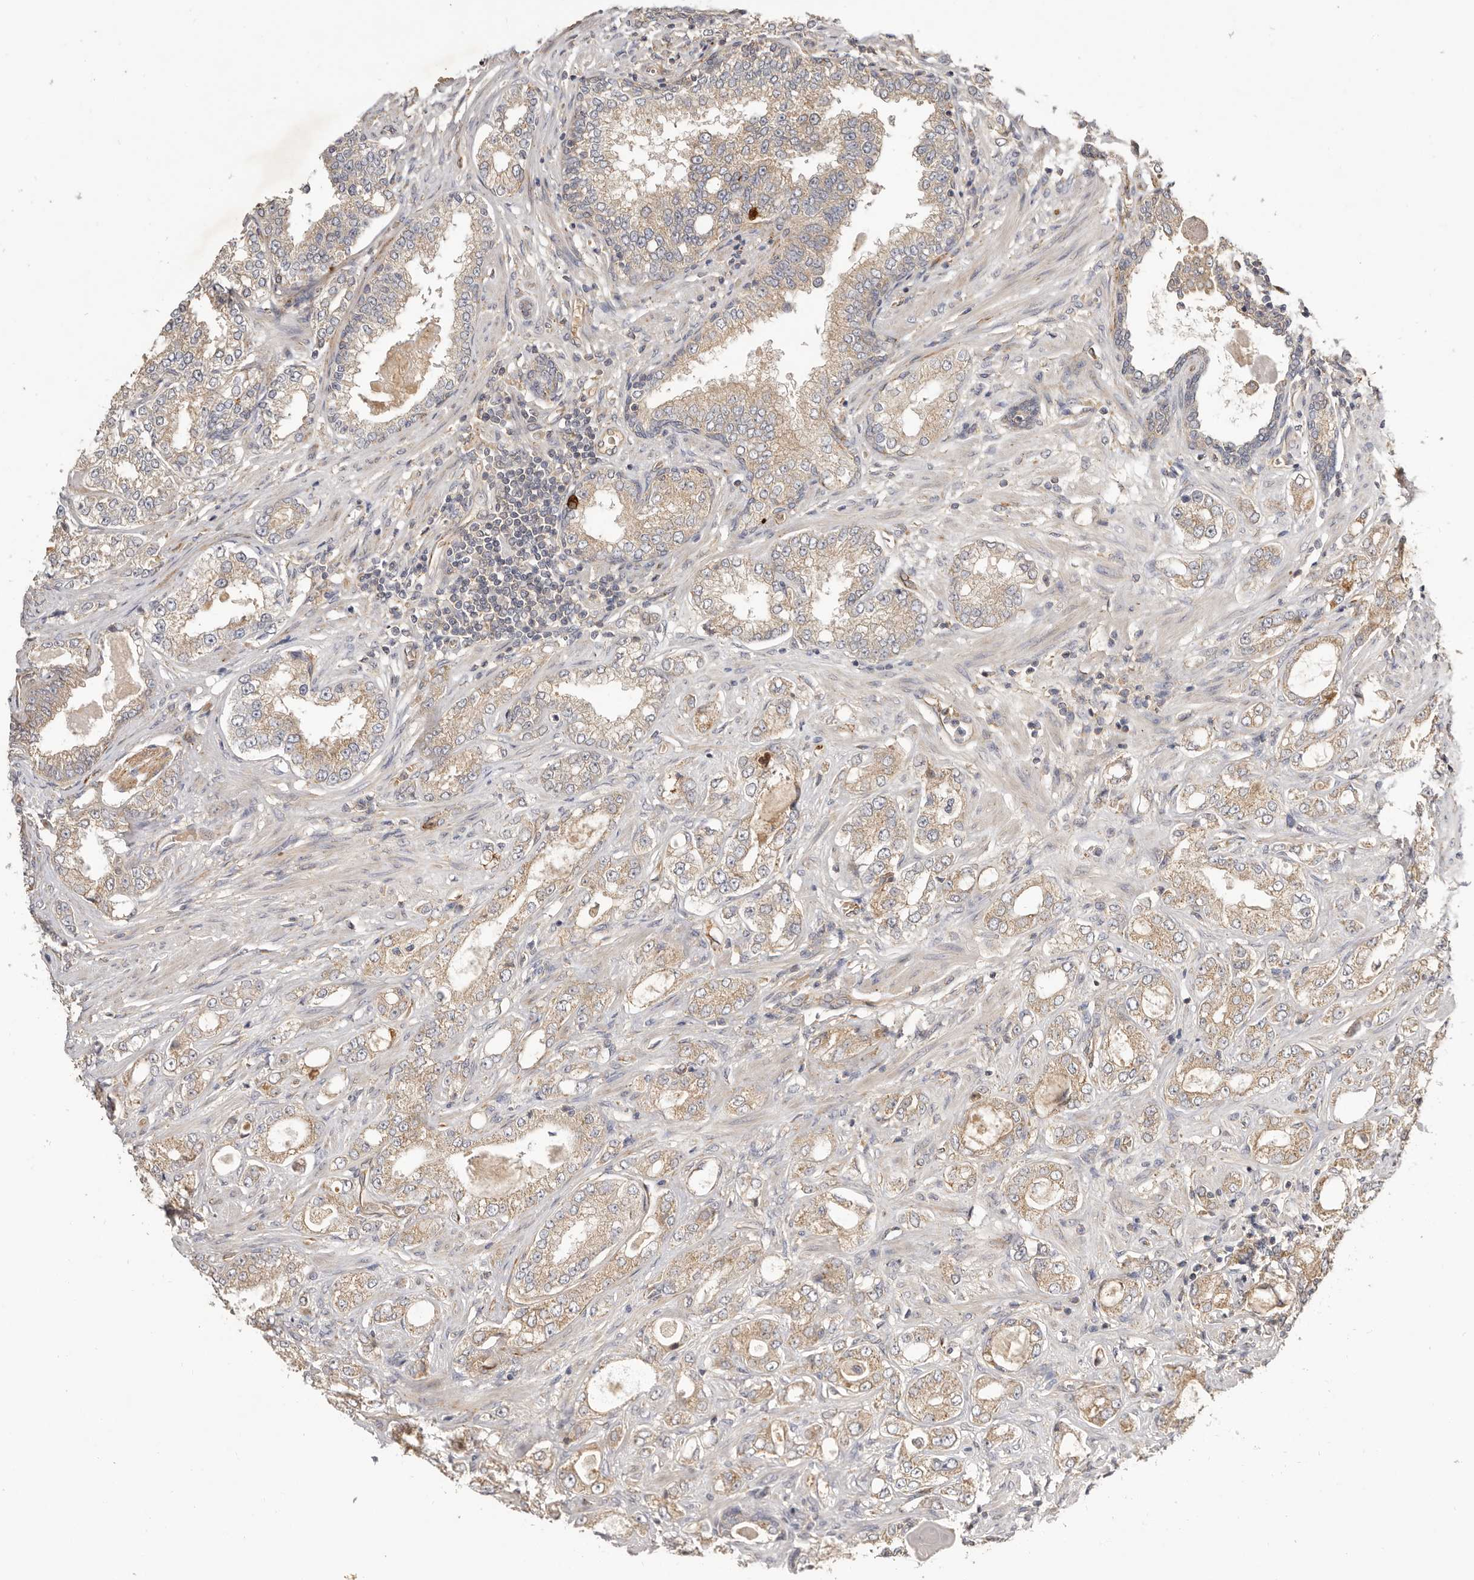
{"staining": {"intensity": "weak", "quantity": ">75%", "location": "cytoplasmic/membranous"}, "tissue": "prostate cancer", "cell_type": "Tumor cells", "image_type": "cancer", "snomed": [{"axis": "morphology", "description": "Normal tissue, NOS"}, {"axis": "morphology", "description": "Adenocarcinoma, High grade"}, {"axis": "topography", "description": "Prostate"}], "caption": "An image showing weak cytoplasmic/membranous expression in approximately >75% of tumor cells in prostate cancer, as visualized by brown immunohistochemical staining.", "gene": "ADAMTS9", "patient": {"sex": "male", "age": 83}}